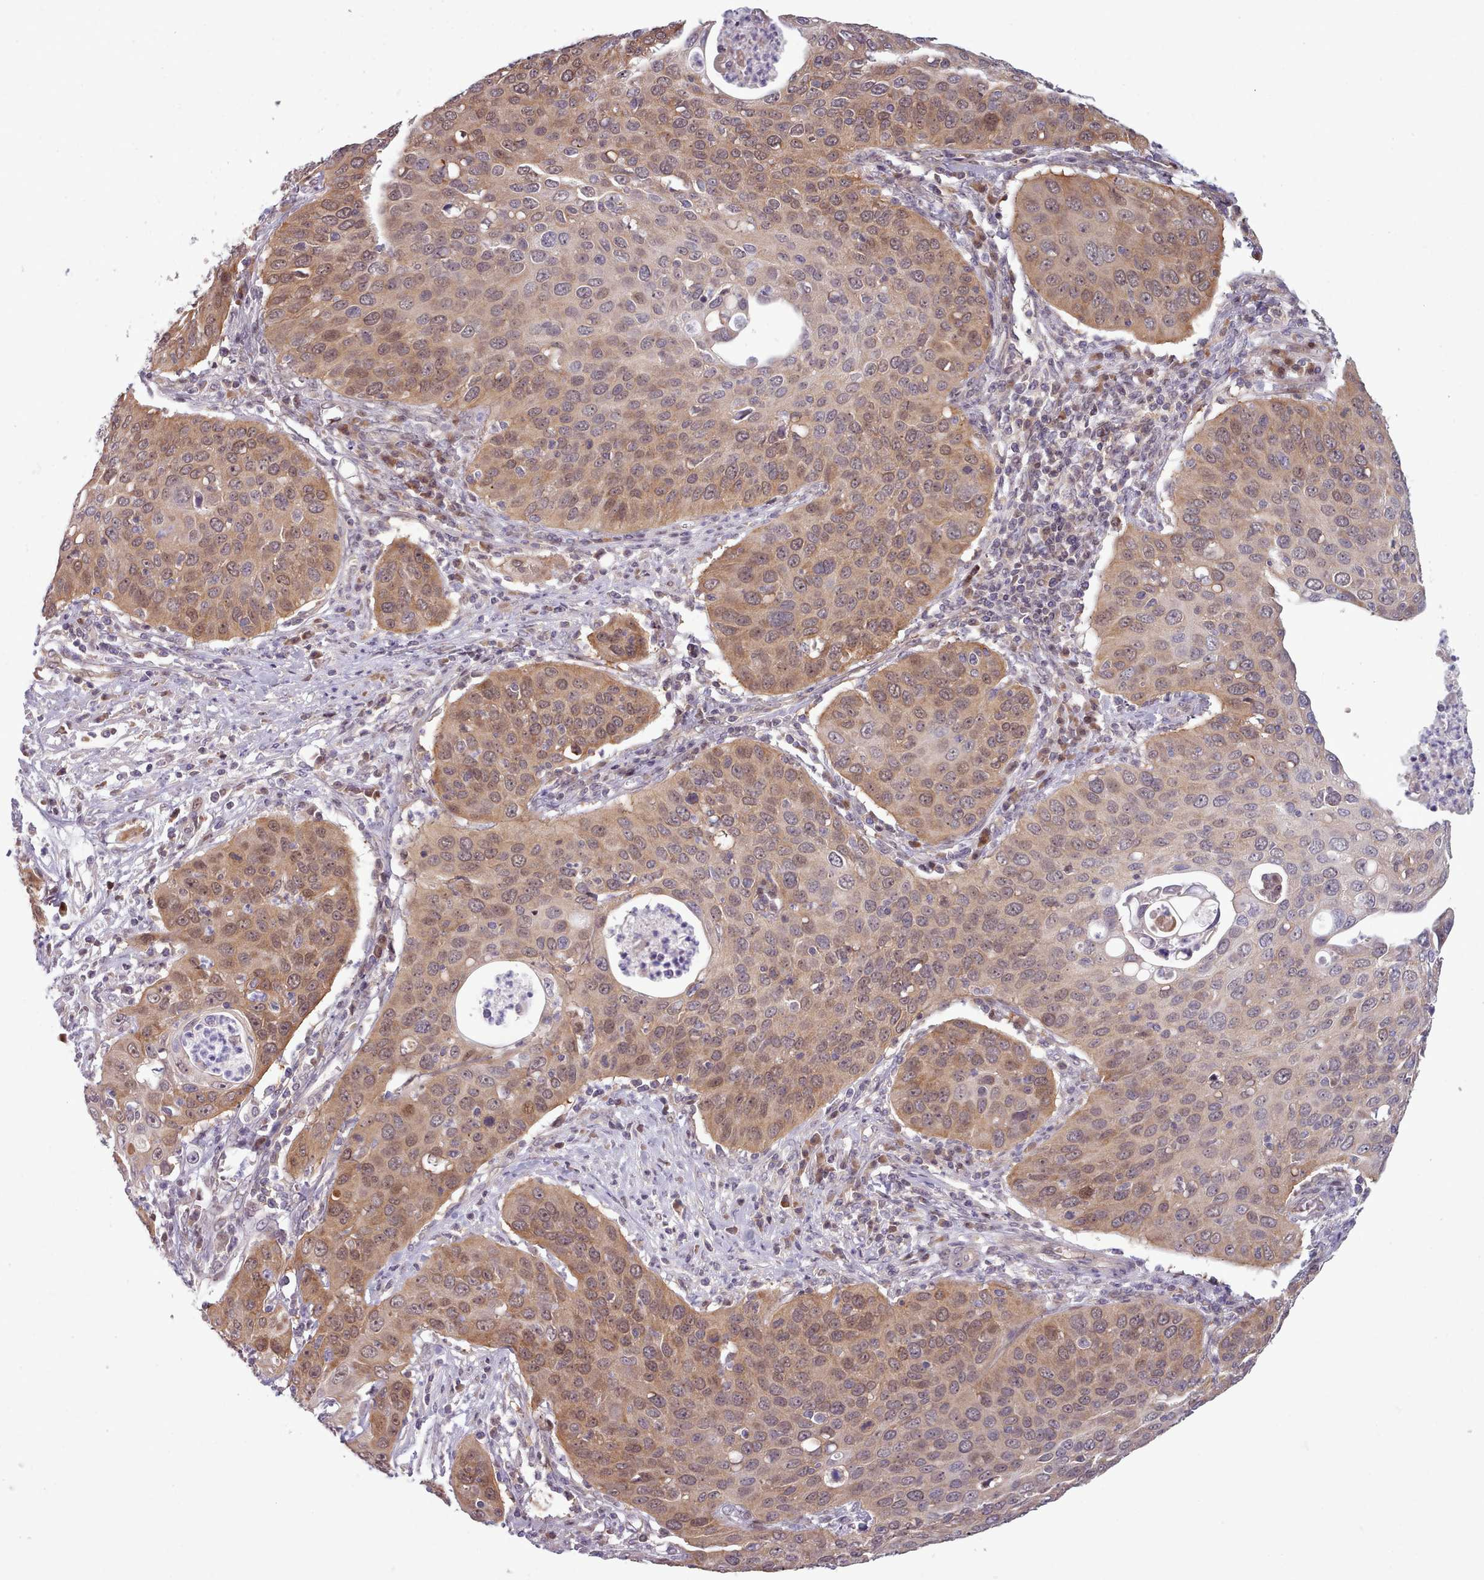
{"staining": {"intensity": "weak", "quantity": ">75%", "location": "cytoplasmic/membranous,nuclear"}, "tissue": "cervical cancer", "cell_type": "Tumor cells", "image_type": "cancer", "snomed": [{"axis": "morphology", "description": "Squamous cell carcinoma, NOS"}, {"axis": "topography", "description": "Cervix"}], "caption": "A photomicrograph of human cervical squamous cell carcinoma stained for a protein demonstrates weak cytoplasmic/membranous and nuclear brown staining in tumor cells. (DAB (3,3'-diaminobenzidine) = brown stain, brightfield microscopy at high magnification).", "gene": "CLNS1A", "patient": {"sex": "female", "age": 36}}